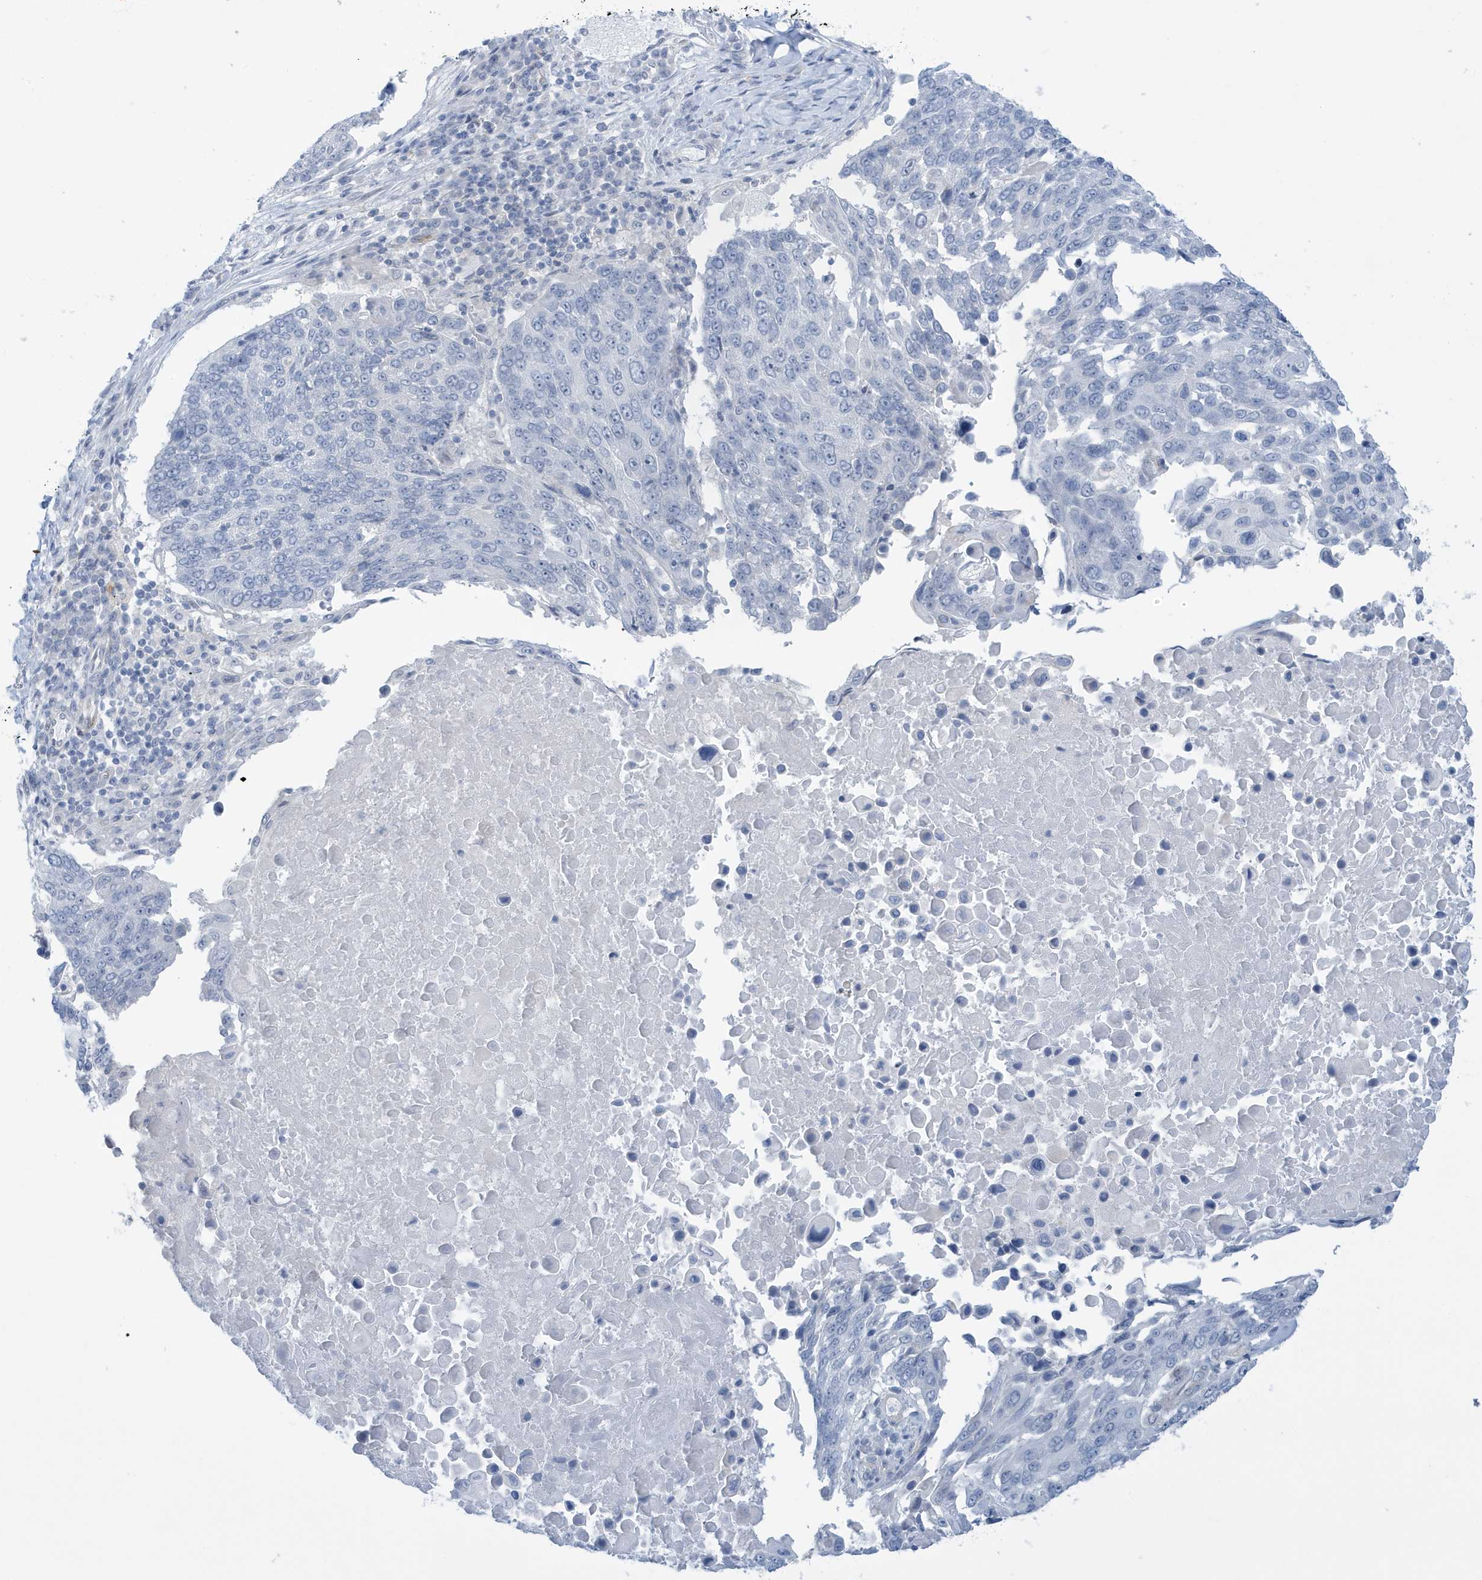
{"staining": {"intensity": "negative", "quantity": "none", "location": "none"}, "tissue": "lung cancer", "cell_type": "Tumor cells", "image_type": "cancer", "snomed": [{"axis": "morphology", "description": "Squamous cell carcinoma, NOS"}, {"axis": "topography", "description": "Lung"}], "caption": "An image of lung cancer (squamous cell carcinoma) stained for a protein displays no brown staining in tumor cells.", "gene": "PERM1", "patient": {"sex": "male", "age": 66}}